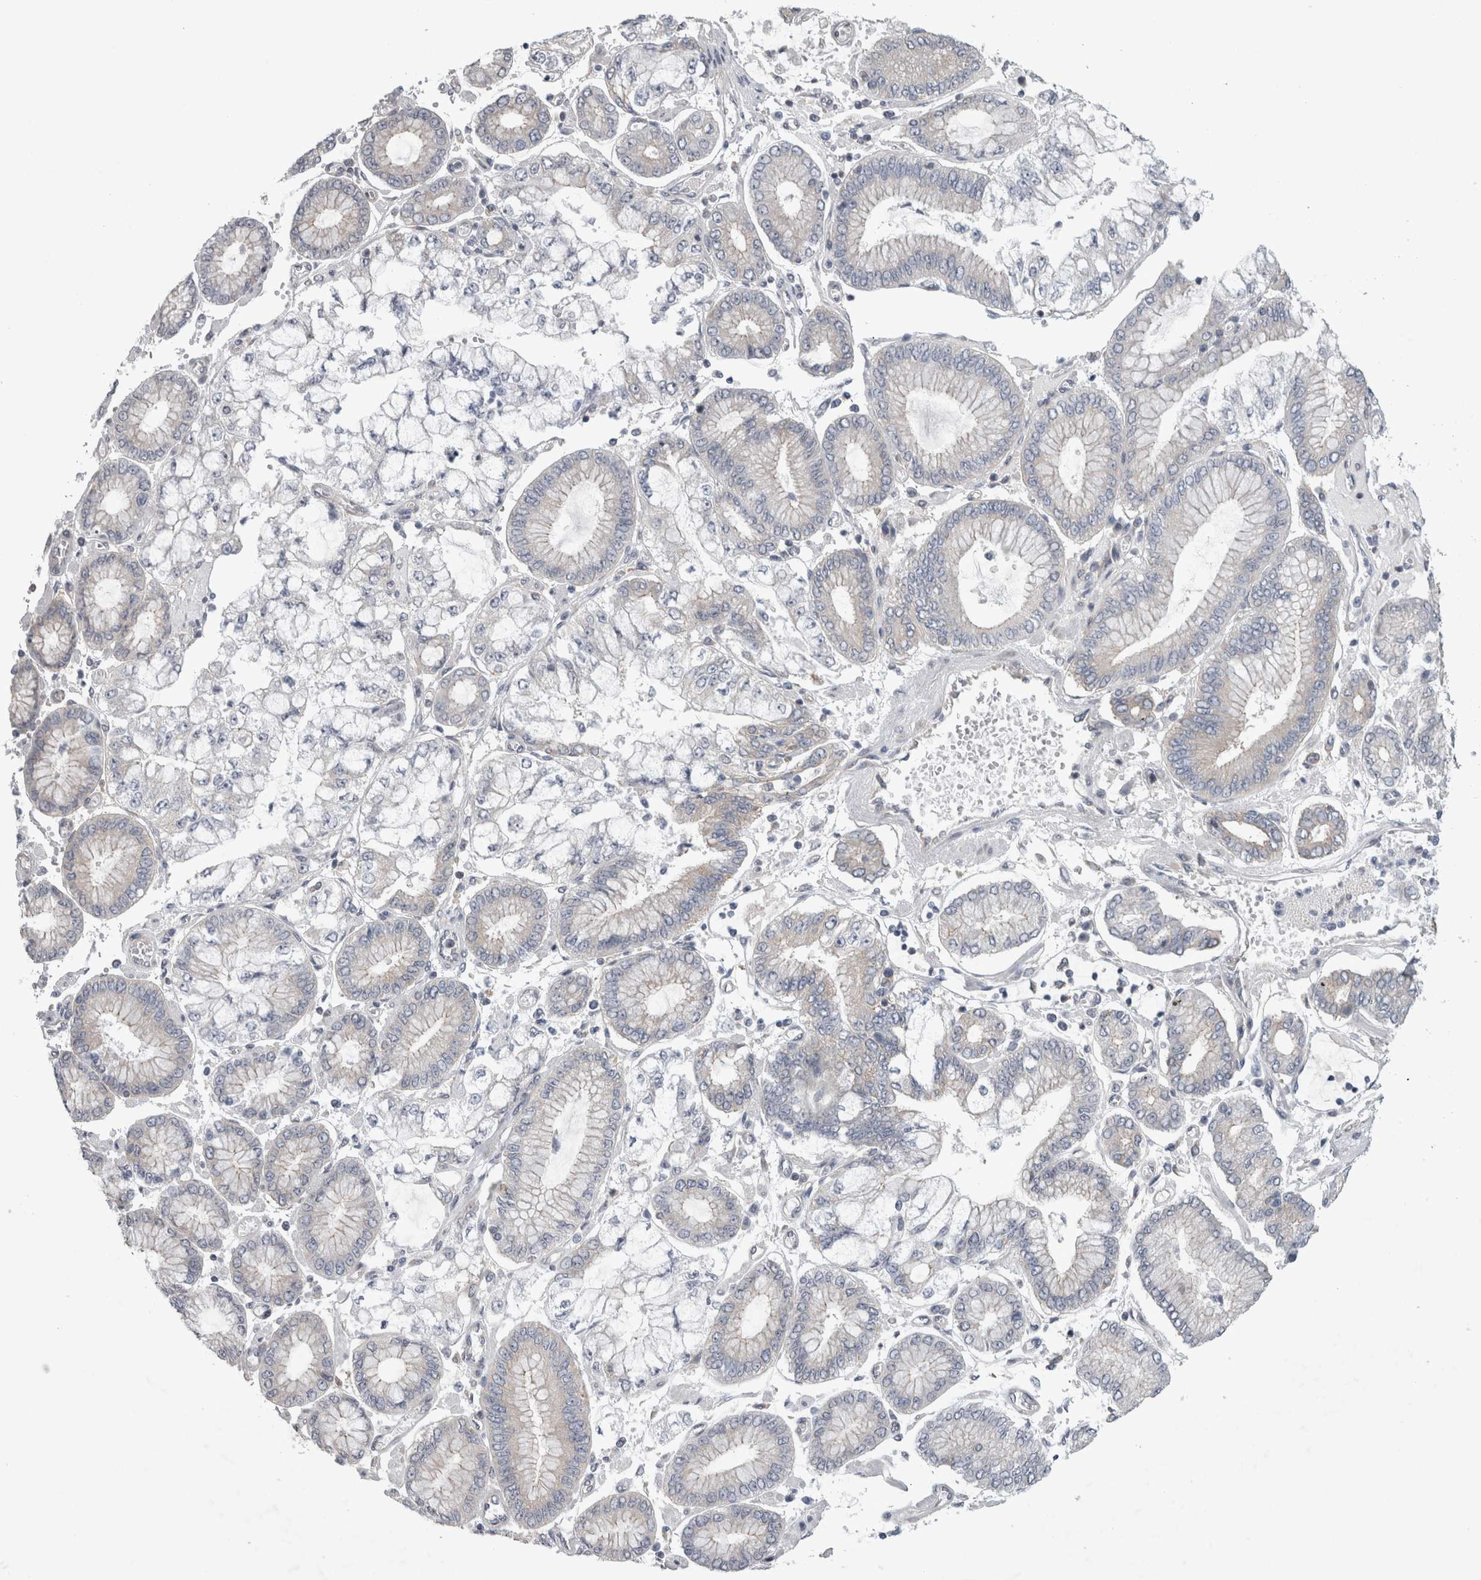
{"staining": {"intensity": "negative", "quantity": "none", "location": "none"}, "tissue": "stomach cancer", "cell_type": "Tumor cells", "image_type": "cancer", "snomed": [{"axis": "morphology", "description": "Adenocarcinoma, NOS"}, {"axis": "topography", "description": "Stomach"}], "caption": "This histopathology image is of stomach adenocarcinoma stained with IHC to label a protein in brown with the nuclei are counter-stained blue. There is no staining in tumor cells.", "gene": "PRRC2C", "patient": {"sex": "male", "age": 76}}